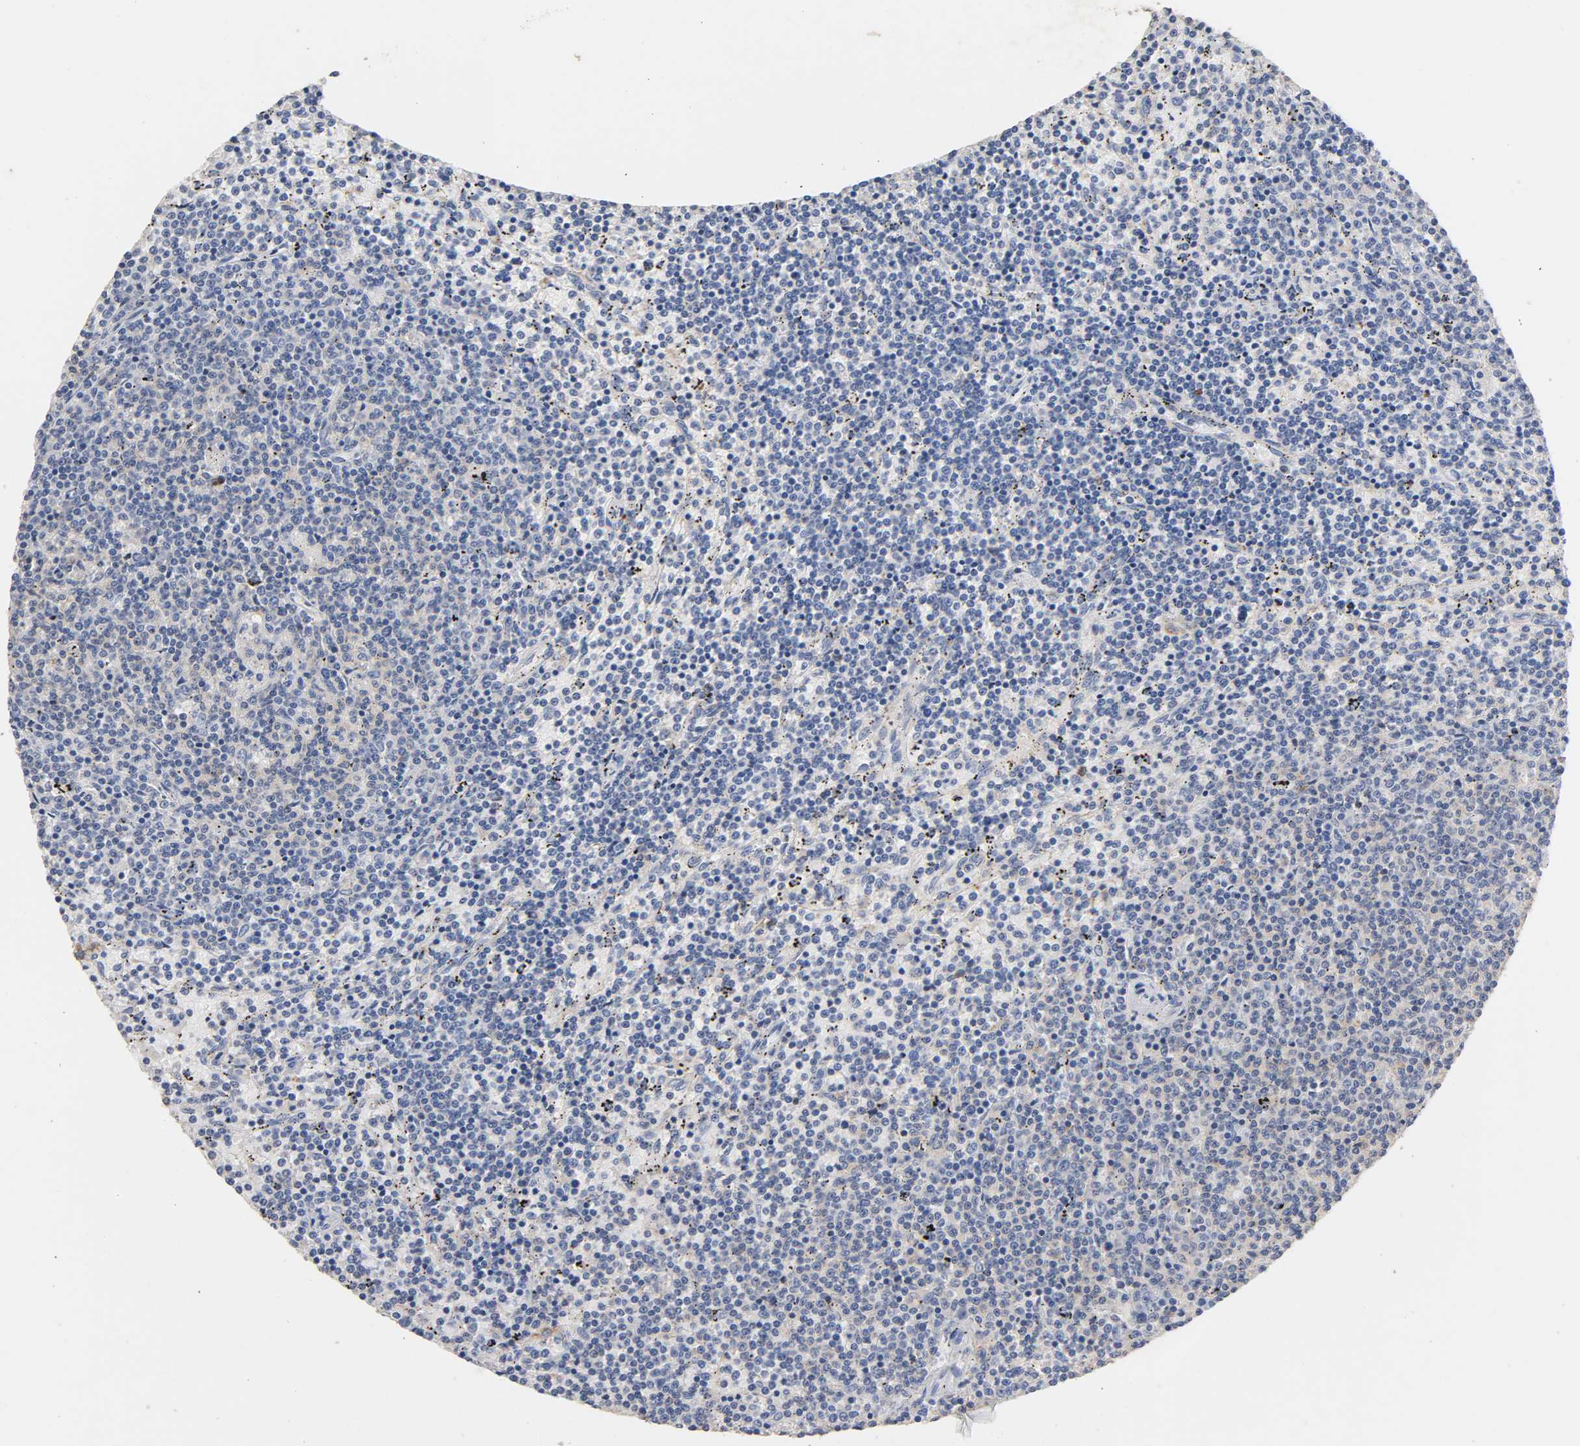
{"staining": {"intensity": "negative", "quantity": "none", "location": "none"}, "tissue": "lymphoma", "cell_type": "Tumor cells", "image_type": "cancer", "snomed": [{"axis": "morphology", "description": "Malignant lymphoma, non-Hodgkin's type, Low grade"}, {"axis": "topography", "description": "Spleen"}], "caption": "Tumor cells are negative for brown protein staining in low-grade malignant lymphoma, non-Hodgkin's type.", "gene": "SEMA5A", "patient": {"sex": "female", "age": 50}}